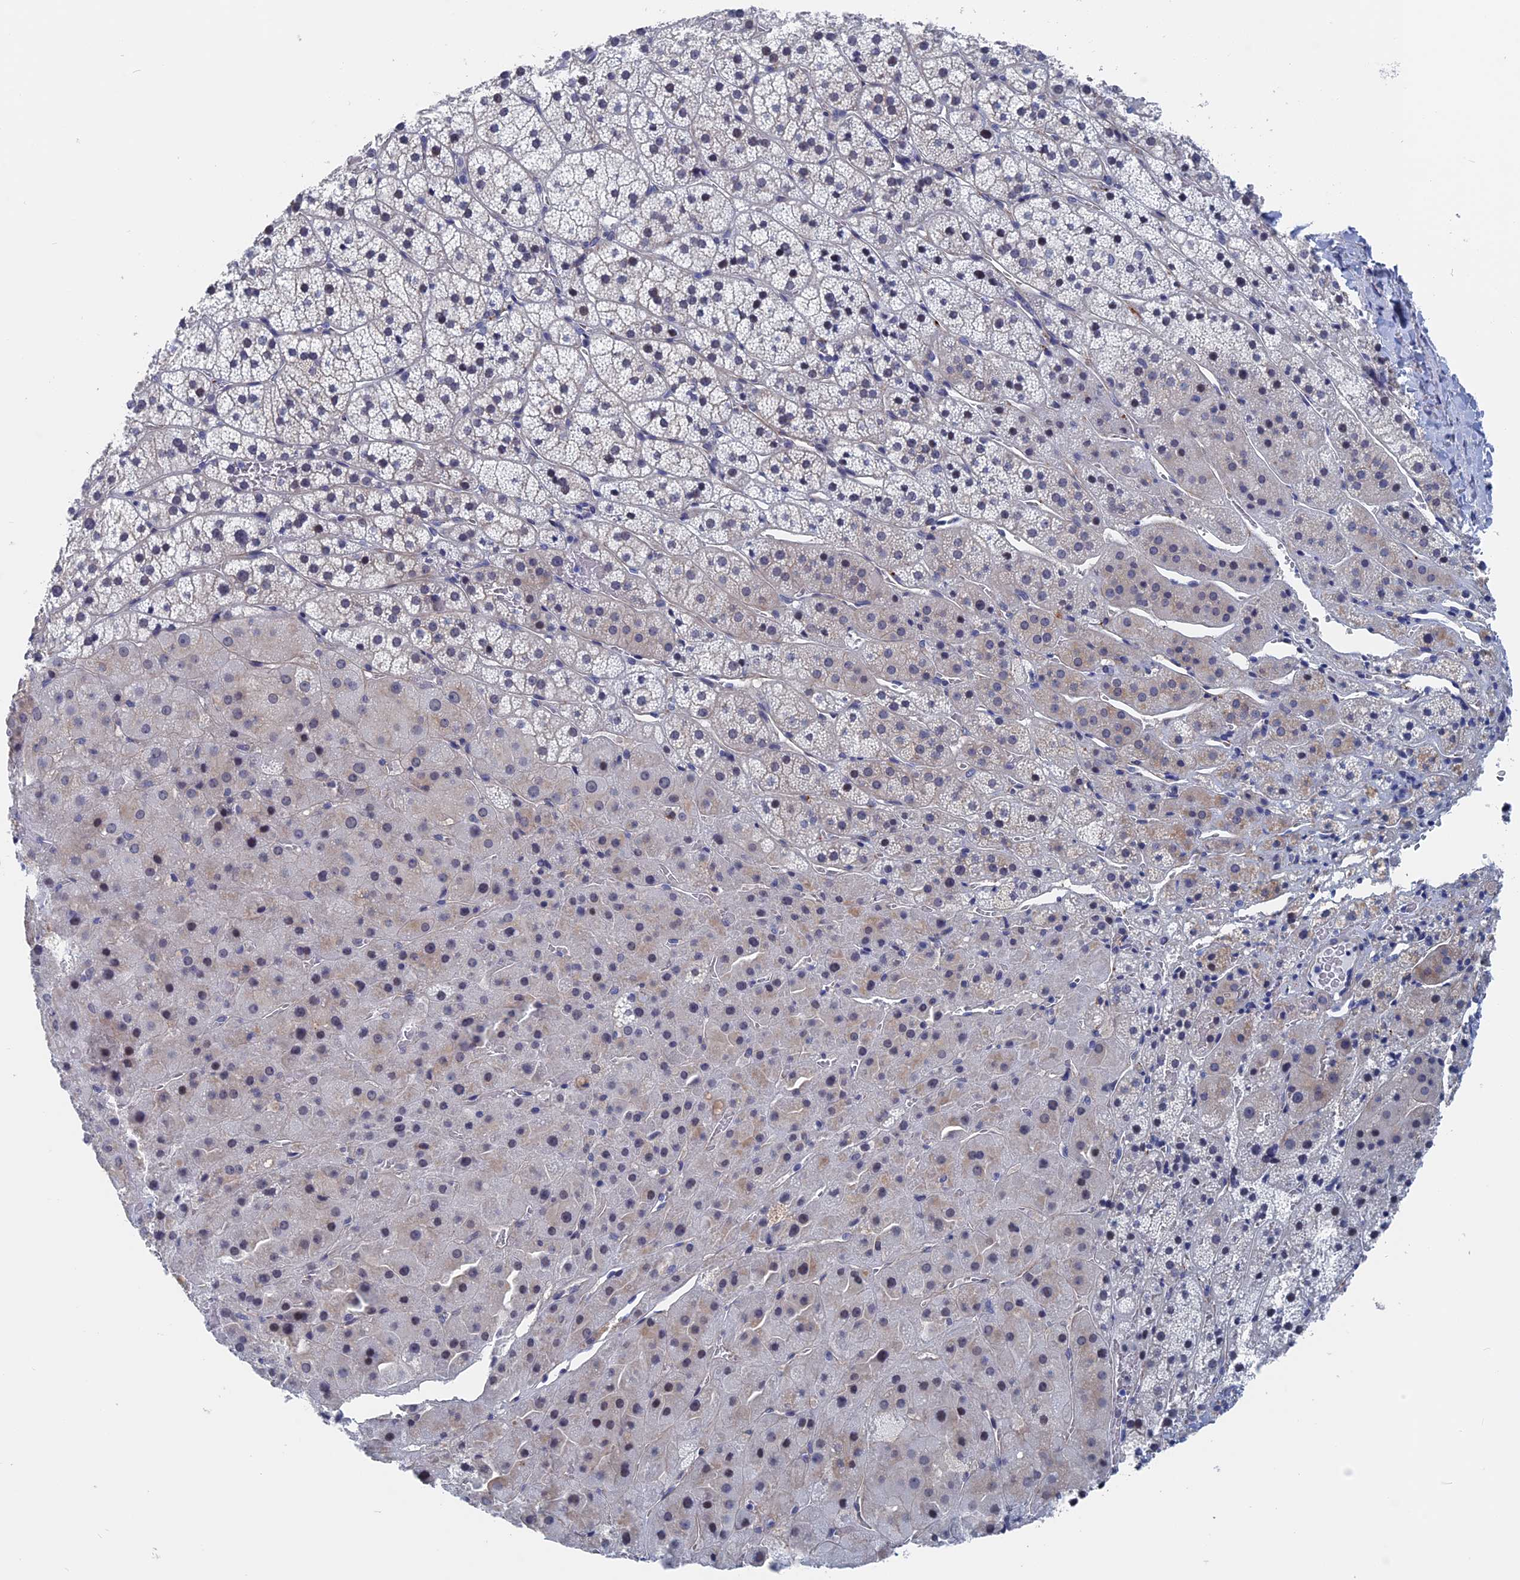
{"staining": {"intensity": "weak", "quantity": "<25%", "location": "nuclear"}, "tissue": "adrenal gland", "cell_type": "Glandular cells", "image_type": "normal", "snomed": [{"axis": "morphology", "description": "Normal tissue, NOS"}, {"axis": "topography", "description": "Adrenal gland"}], "caption": "This photomicrograph is of normal adrenal gland stained with immunohistochemistry (IHC) to label a protein in brown with the nuclei are counter-stained blue. There is no expression in glandular cells.", "gene": "MARCHF3", "patient": {"sex": "female", "age": 44}}